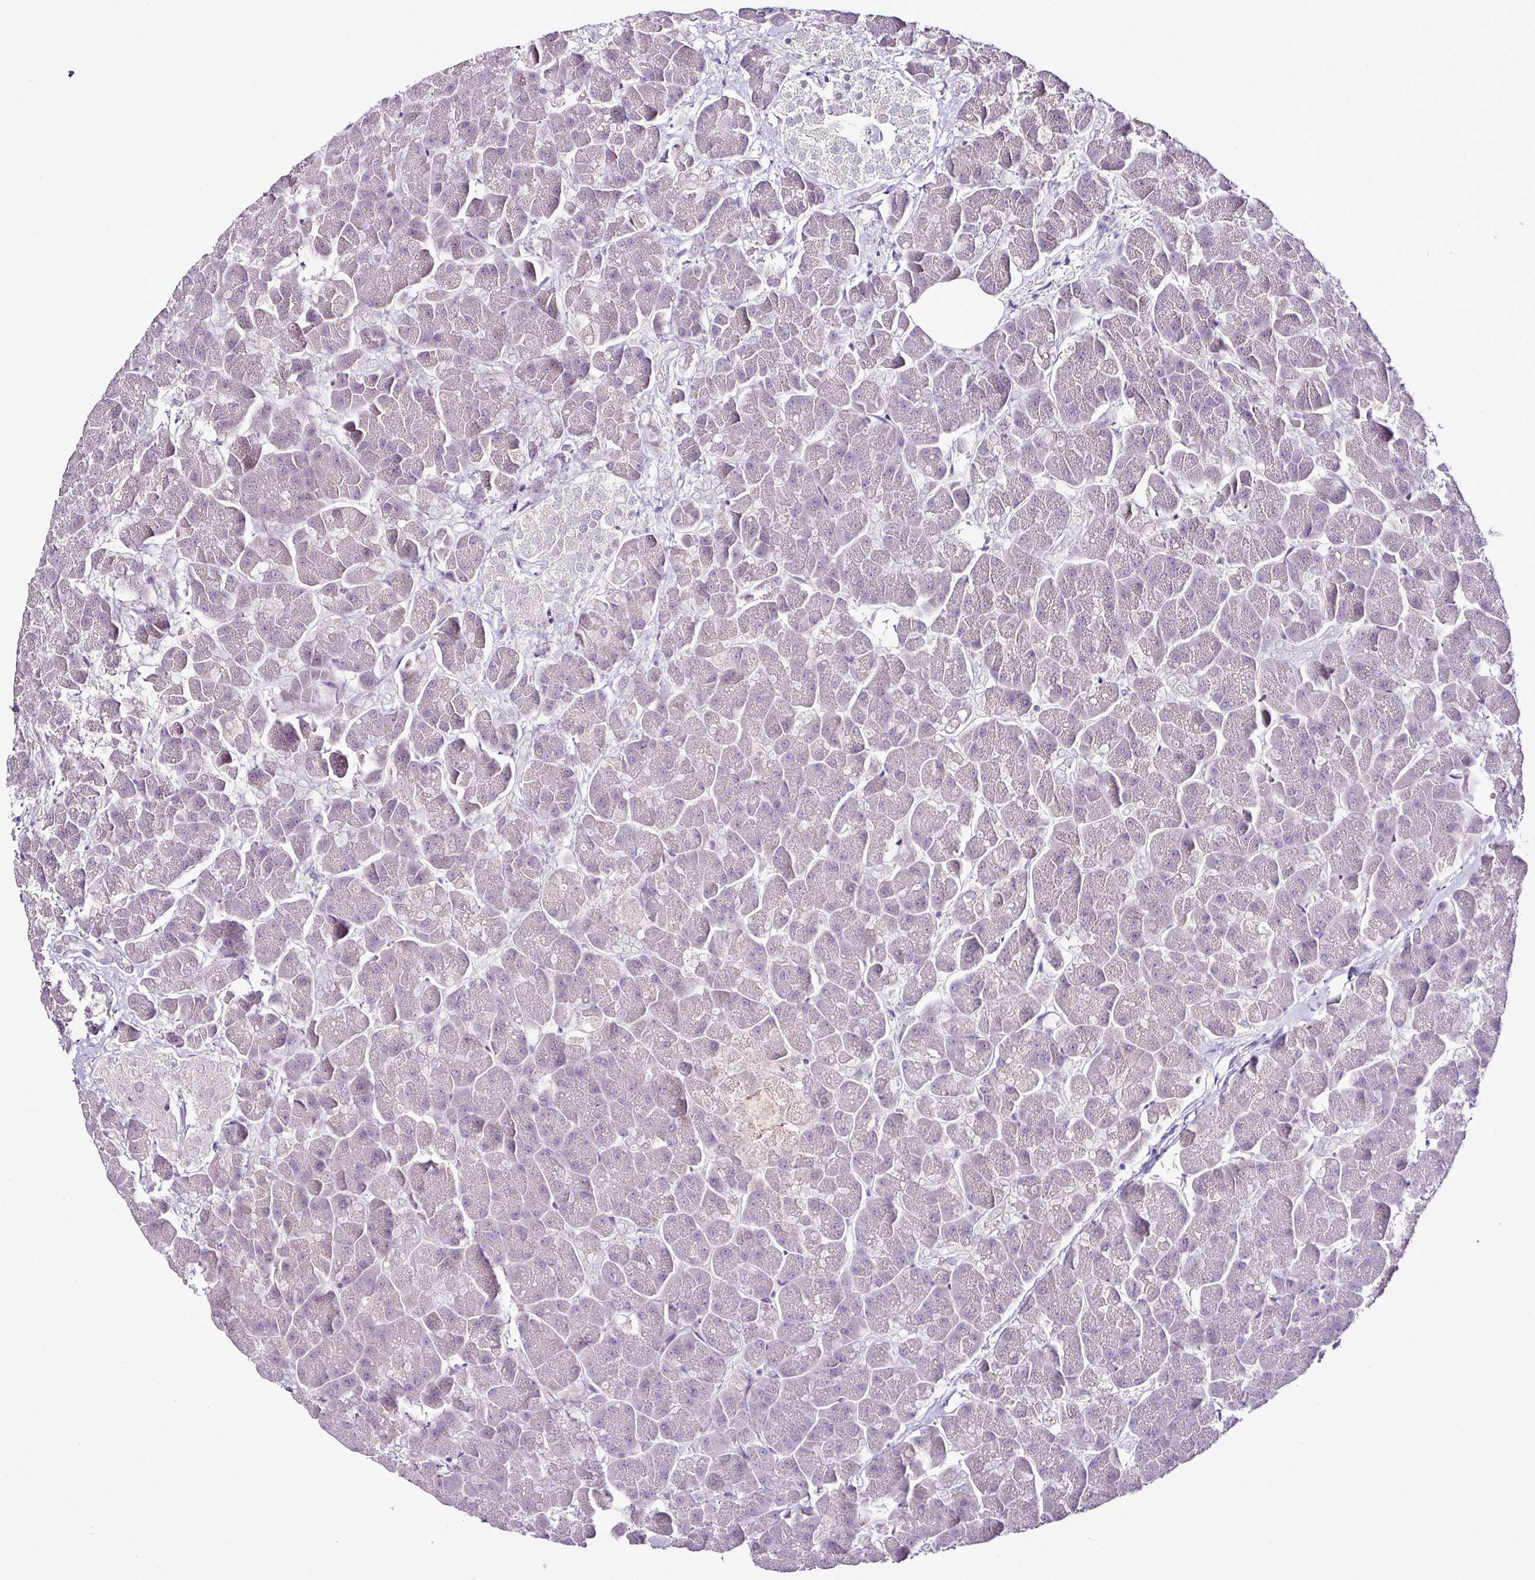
{"staining": {"intensity": "negative", "quantity": "none", "location": "none"}, "tissue": "pancreas", "cell_type": "Exocrine glandular cells", "image_type": "normal", "snomed": [{"axis": "morphology", "description": "Normal tissue, NOS"}, {"axis": "topography", "description": "Pancreas"}, {"axis": "topography", "description": "Peripheral nerve tissue"}], "caption": "DAB (3,3'-diaminobenzidine) immunohistochemical staining of benign pancreas shows no significant expression in exocrine glandular cells.", "gene": "ESR1", "patient": {"sex": "male", "age": 54}}